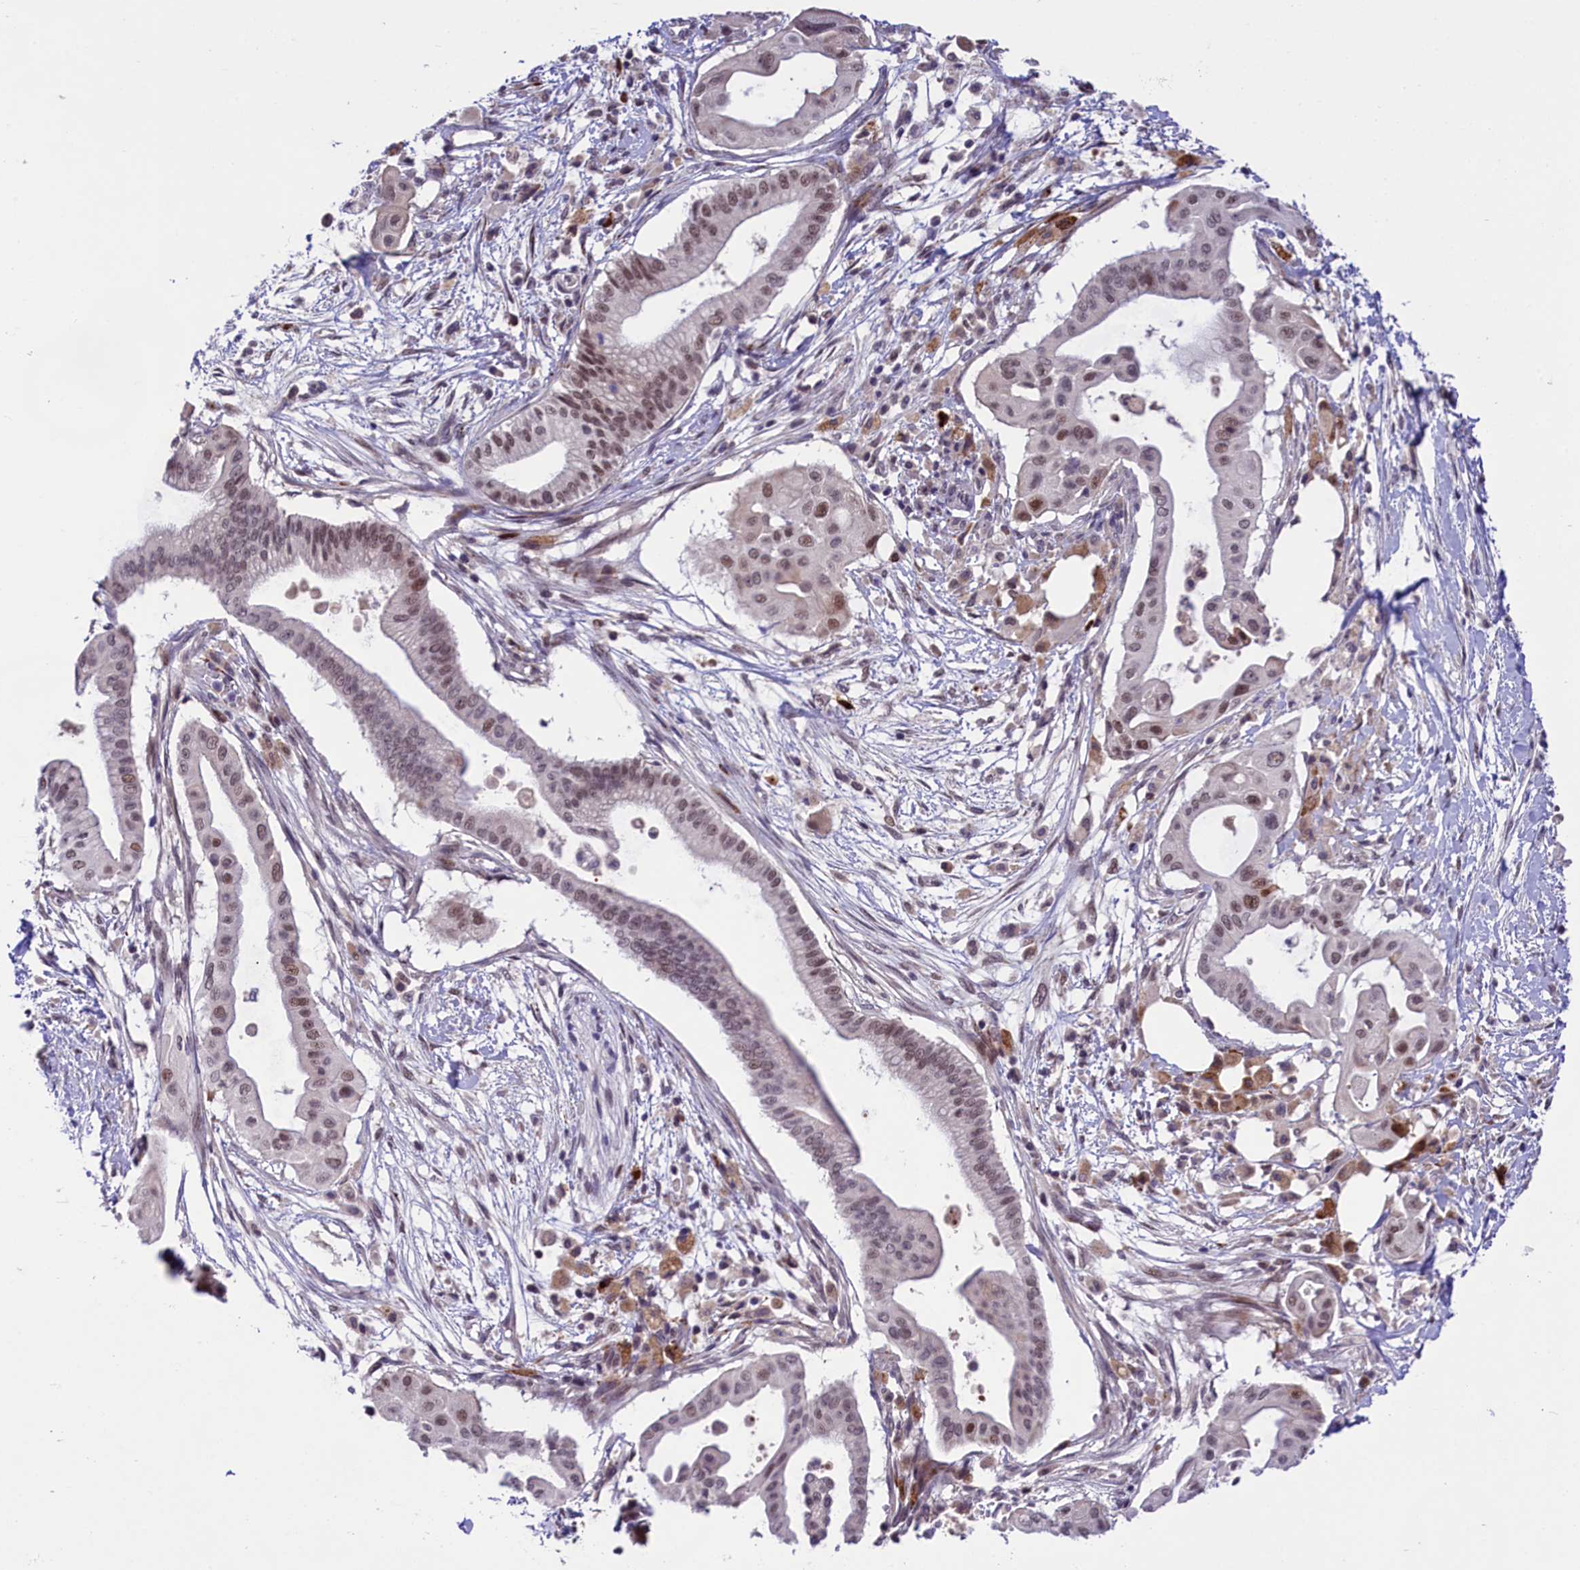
{"staining": {"intensity": "moderate", "quantity": "<25%", "location": "nuclear"}, "tissue": "pancreatic cancer", "cell_type": "Tumor cells", "image_type": "cancer", "snomed": [{"axis": "morphology", "description": "Adenocarcinoma, NOS"}, {"axis": "topography", "description": "Pancreas"}], "caption": "Tumor cells reveal moderate nuclear positivity in approximately <25% of cells in pancreatic adenocarcinoma.", "gene": "FBXO45", "patient": {"sex": "male", "age": 68}}